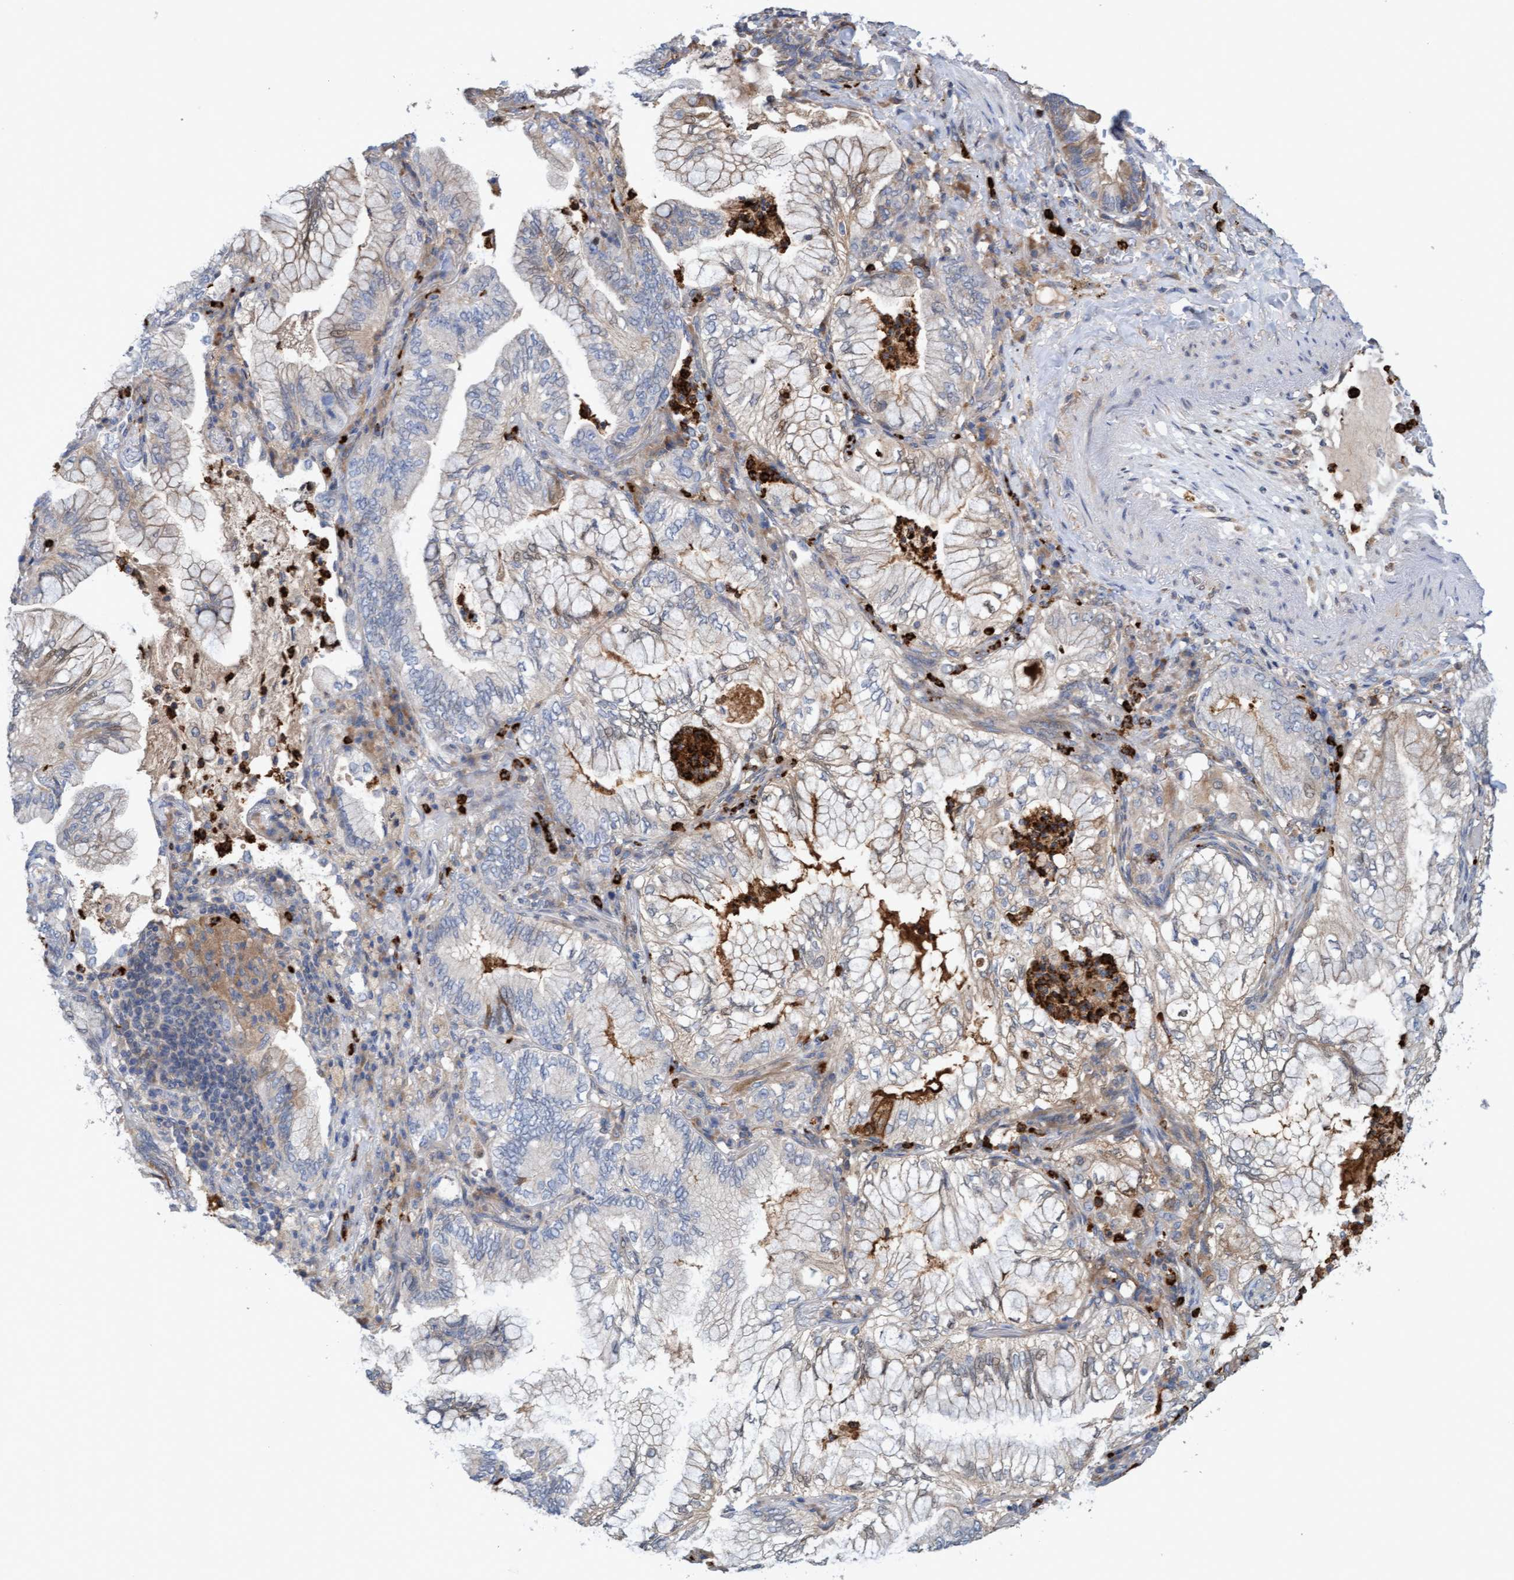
{"staining": {"intensity": "weak", "quantity": ">75%", "location": "cytoplasmic/membranous"}, "tissue": "lung cancer", "cell_type": "Tumor cells", "image_type": "cancer", "snomed": [{"axis": "morphology", "description": "Adenocarcinoma, NOS"}, {"axis": "topography", "description": "Lung"}], "caption": "Brown immunohistochemical staining in human lung cancer displays weak cytoplasmic/membranous positivity in about >75% of tumor cells.", "gene": "MMP8", "patient": {"sex": "female", "age": 70}}